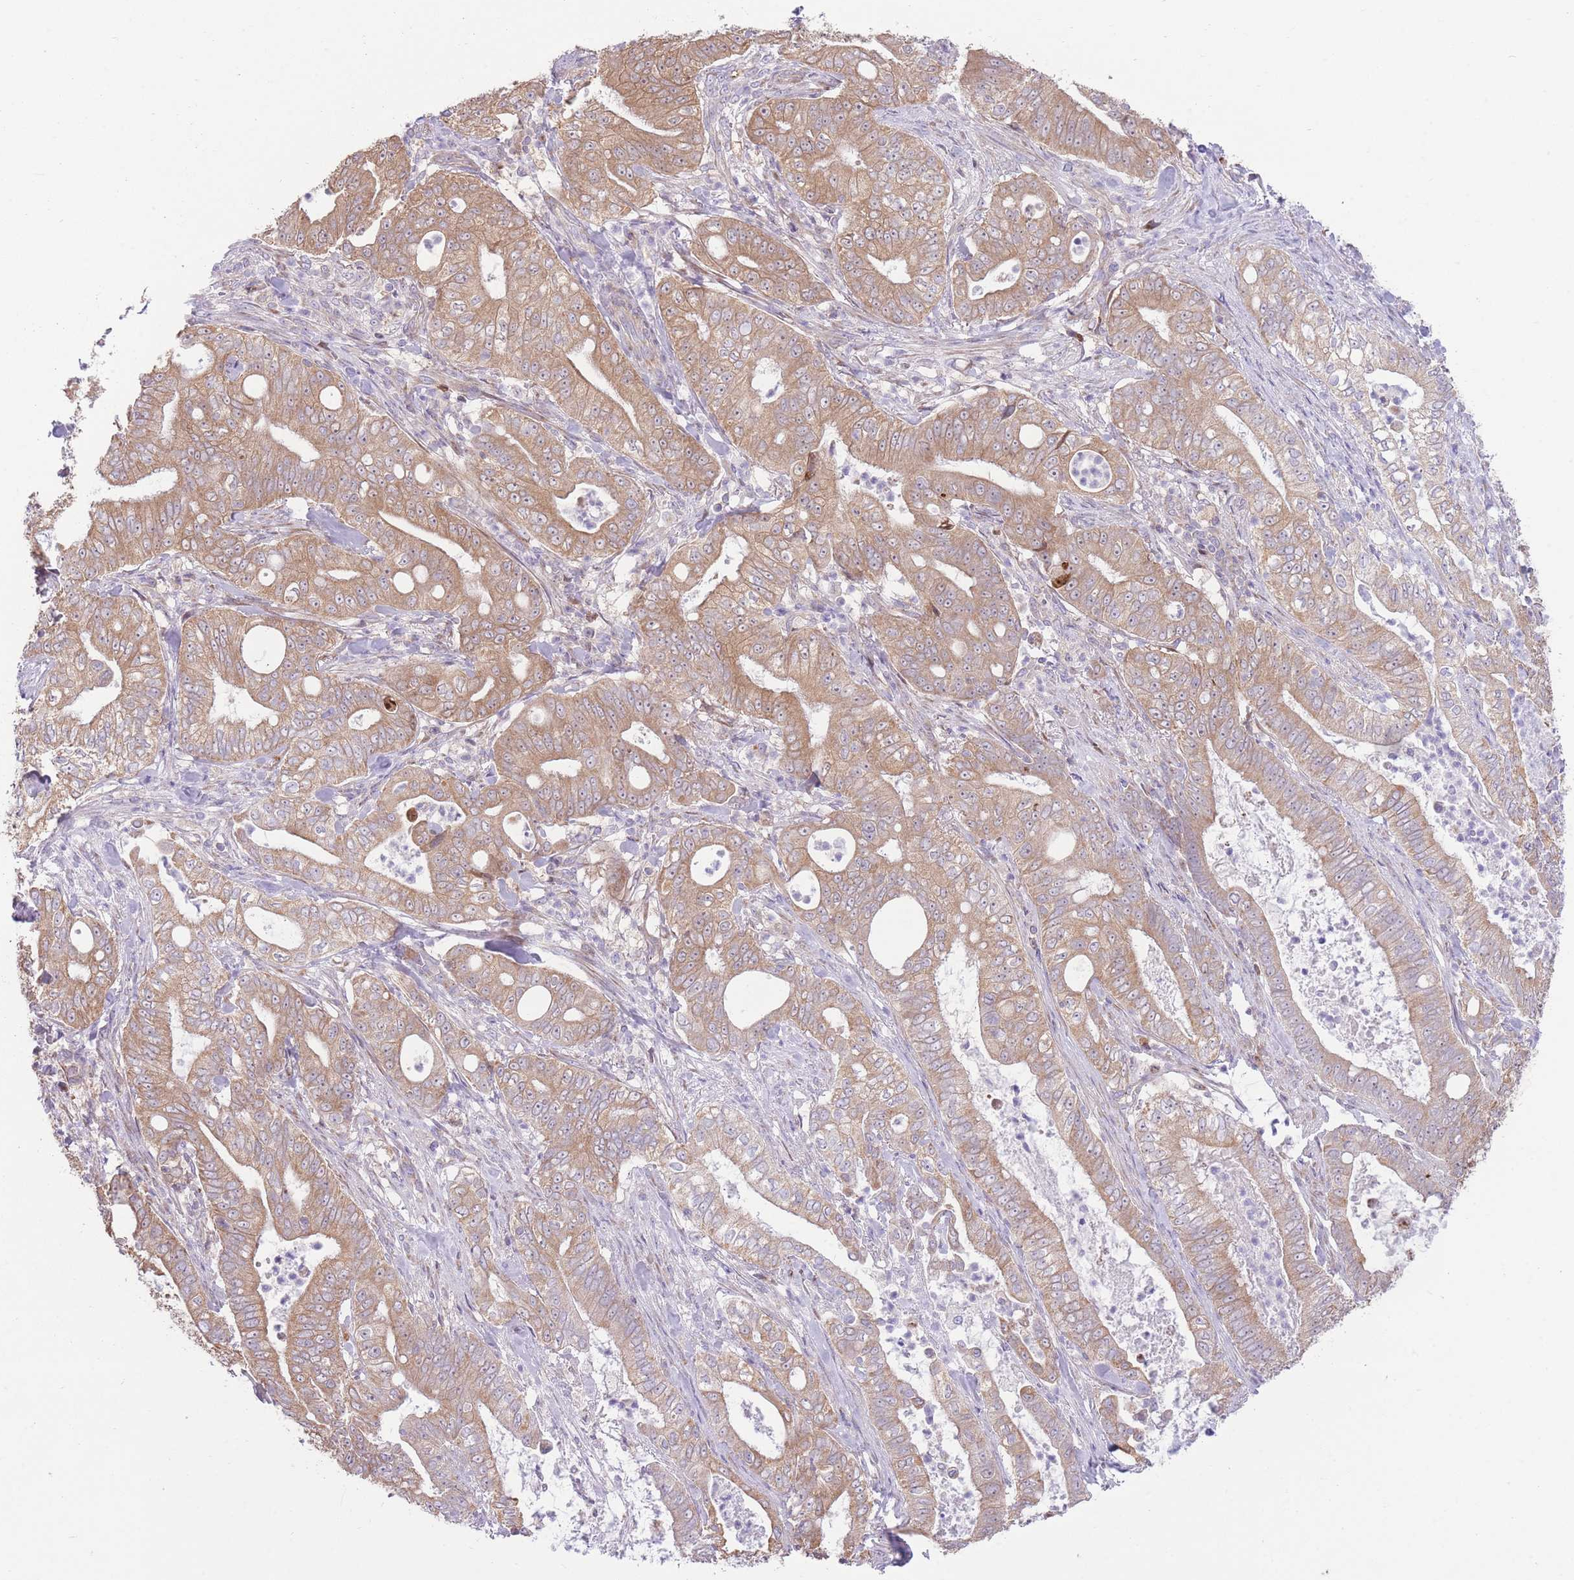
{"staining": {"intensity": "moderate", "quantity": ">75%", "location": "cytoplasmic/membranous"}, "tissue": "pancreatic cancer", "cell_type": "Tumor cells", "image_type": "cancer", "snomed": [{"axis": "morphology", "description": "Adenocarcinoma, NOS"}, {"axis": "topography", "description": "Pancreas"}], "caption": "High-power microscopy captured an immunohistochemistry micrograph of pancreatic cancer (adenocarcinoma), revealing moderate cytoplasmic/membranous staining in about >75% of tumor cells.", "gene": "BOLA2B", "patient": {"sex": "male", "age": 71}}